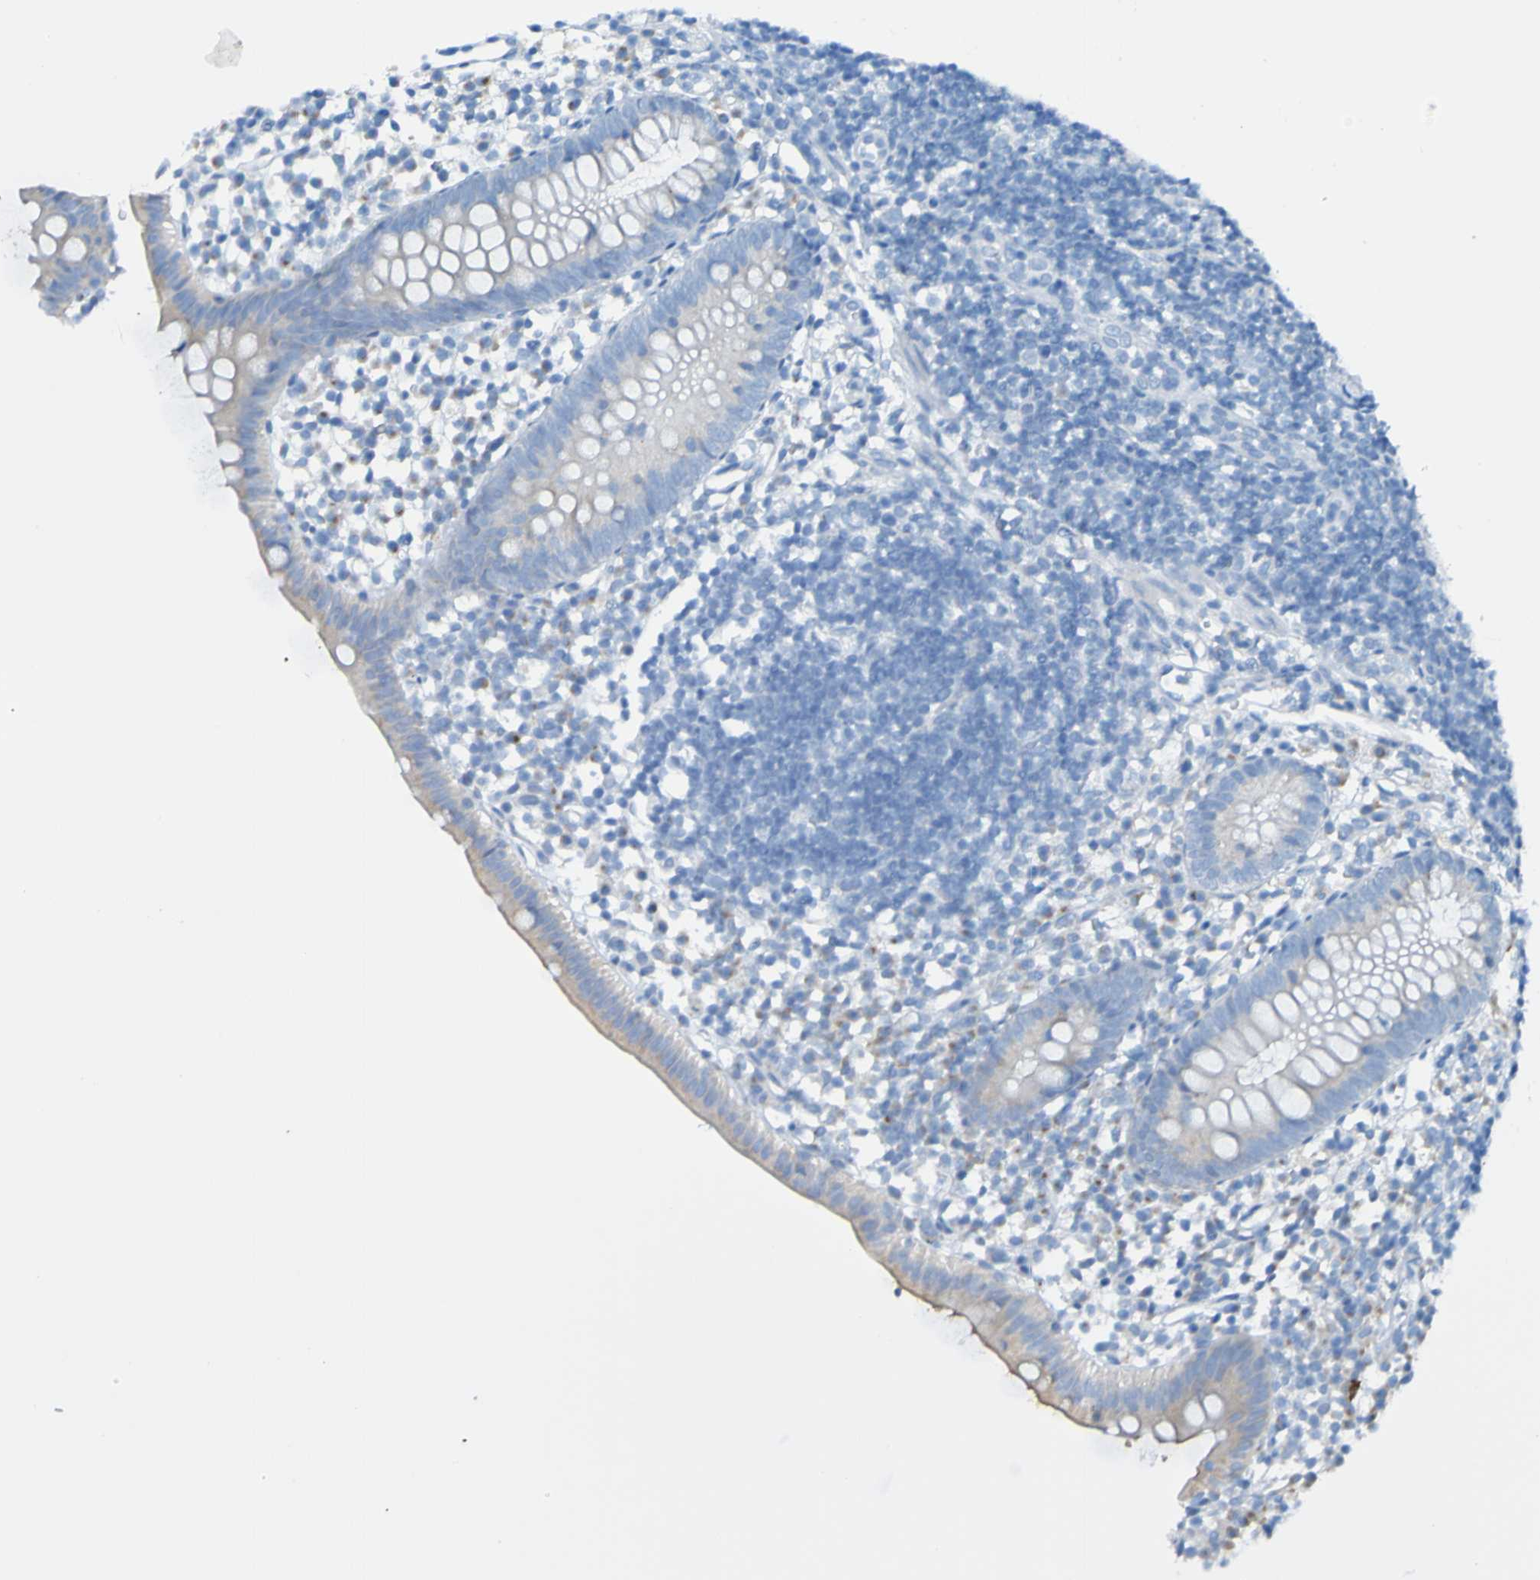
{"staining": {"intensity": "weak", "quantity": "25%-75%", "location": "cytoplasmic/membranous"}, "tissue": "appendix", "cell_type": "Glandular cells", "image_type": "normal", "snomed": [{"axis": "morphology", "description": "Normal tissue, NOS"}, {"axis": "topography", "description": "Appendix"}], "caption": "Immunohistochemical staining of benign human appendix reveals low levels of weak cytoplasmic/membranous staining in approximately 25%-75% of glandular cells.", "gene": "ACMSD", "patient": {"sex": "female", "age": 20}}